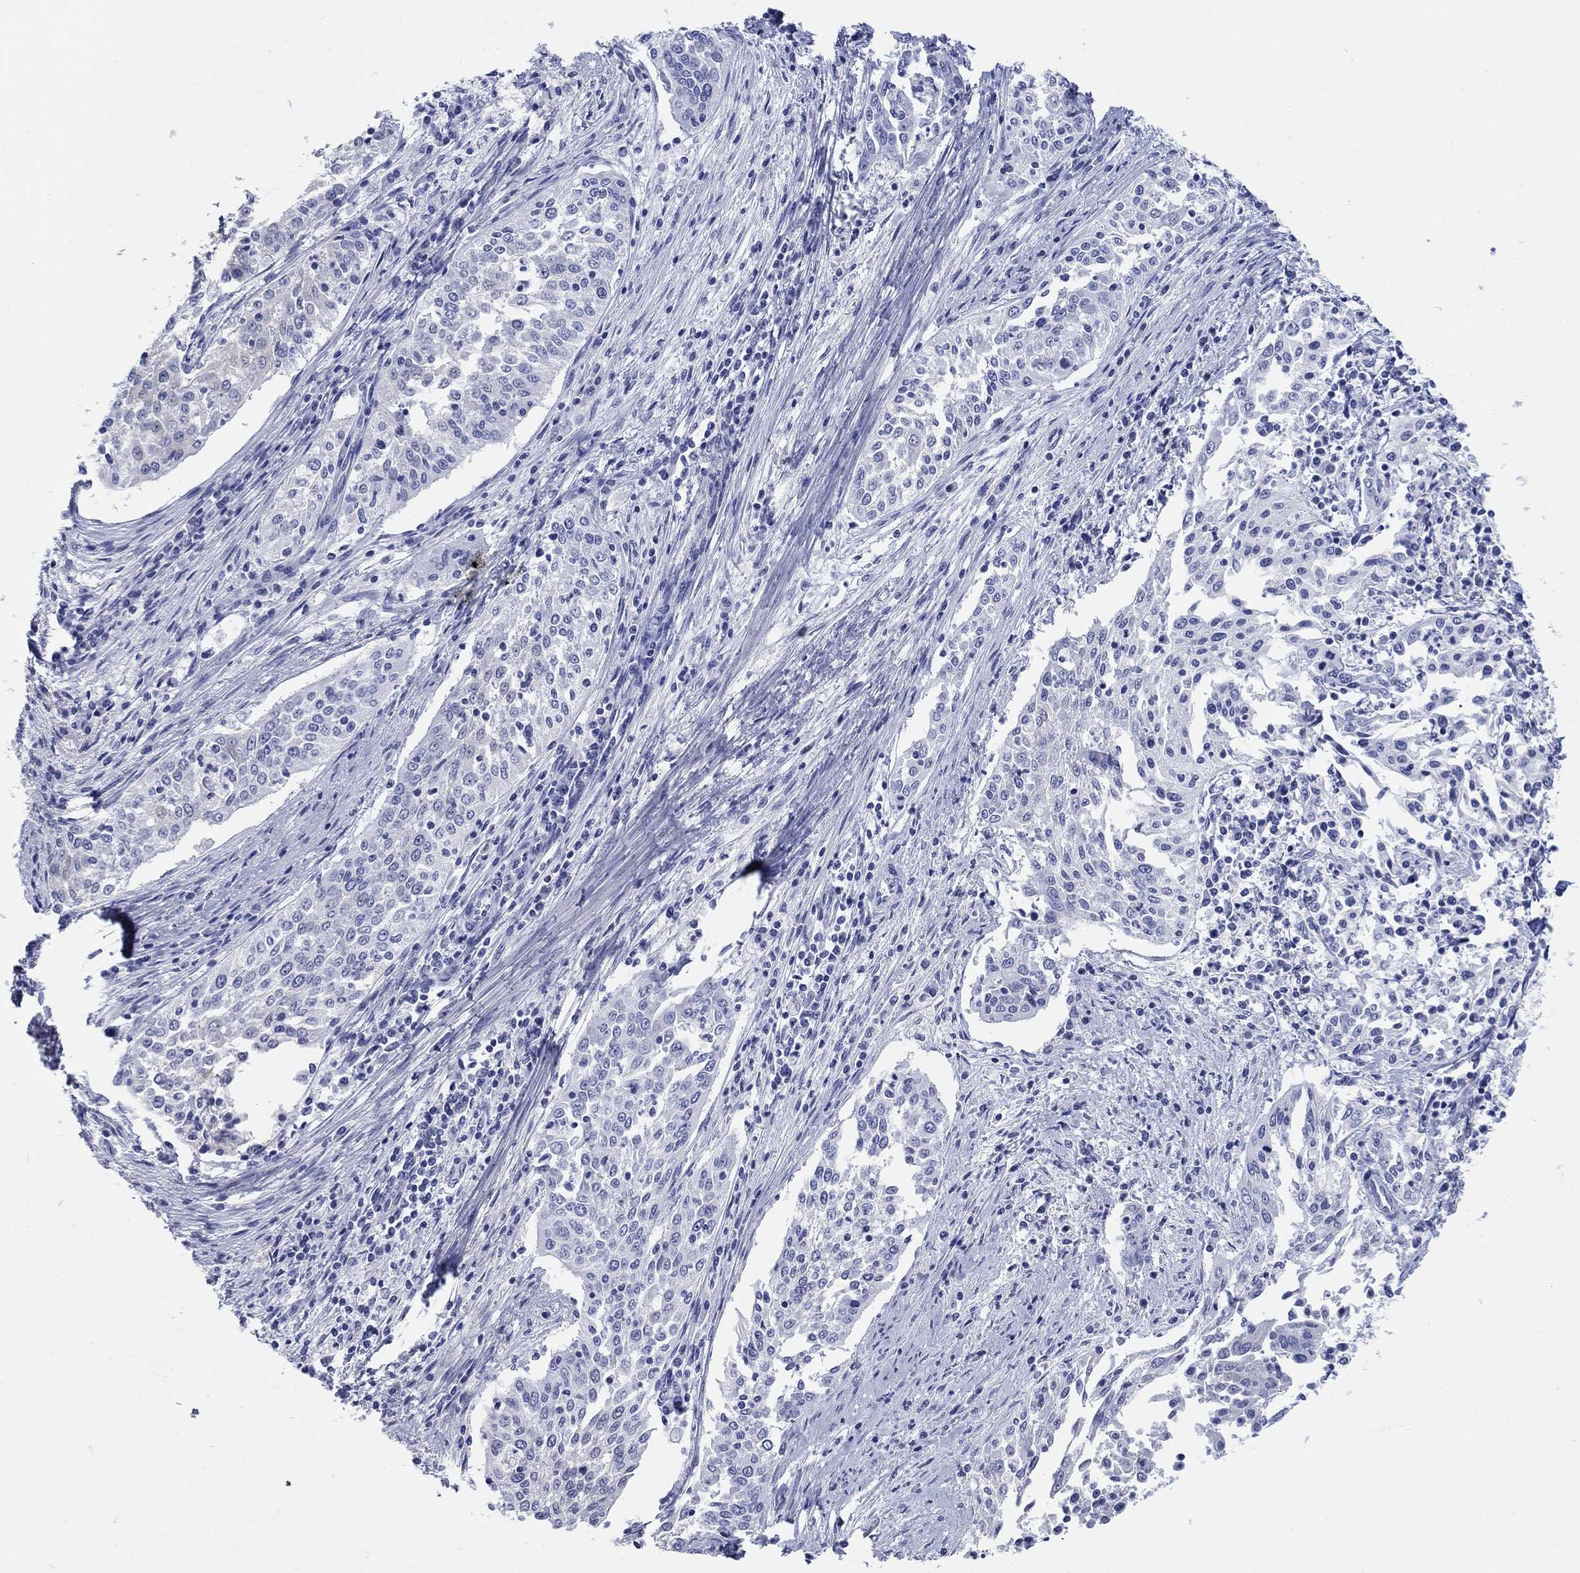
{"staining": {"intensity": "negative", "quantity": "none", "location": "none"}, "tissue": "cervical cancer", "cell_type": "Tumor cells", "image_type": "cancer", "snomed": [{"axis": "morphology", "description": "Squamous cell carcinoma, NOS"}, {"axis": "topography", "description": "Cervix"}], "caption": "IHC micrograph of human cervical cancer stained for a protein (brown), which demonstrates no staining in tumor cells.", "gene": "AKR1C2", "patient": {"sex": "female", "age": 41}}